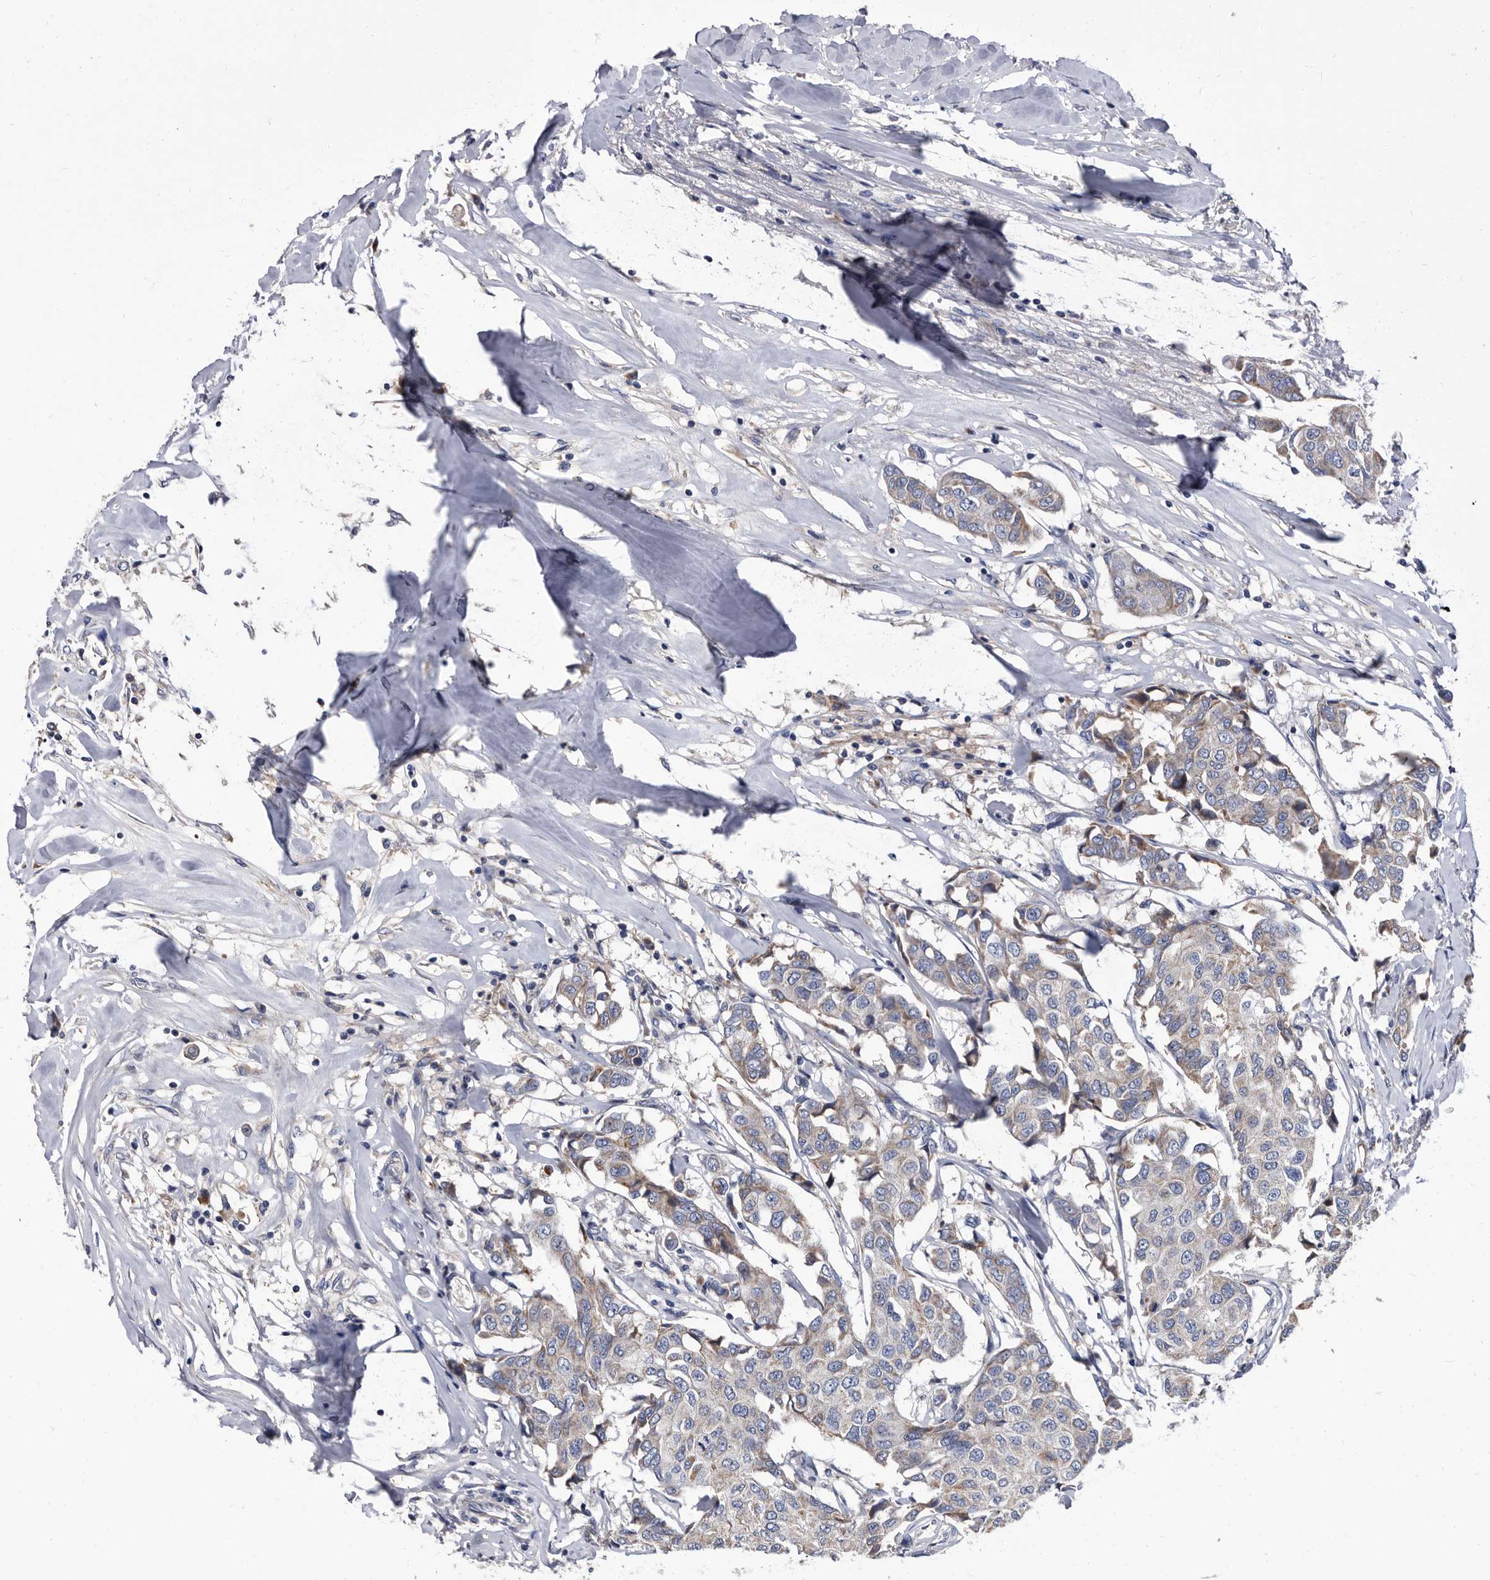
{"staining": {"intensity": "weak", "quantity": ">75%", "location": "cytoplasmic/membranous"}, "tissue": "breast cancer", "cell_type": "Tumor cells", "image_type": "cancer", "snomed": [{"axis": "morphology", "description": "Duct carcinoma"}, {"axis": "topography", "description": "Breast"}], "caption": "This histopathology image reveals immunohistochemistry (IHC) staining of human infiltrating ductal carcinoma (breast), with low weak cytoplasmic/membranous expression in approximately >75% of tumor cells.", "gene": "DTNBP1", "patient": {"sex": "female", "age": 80}}